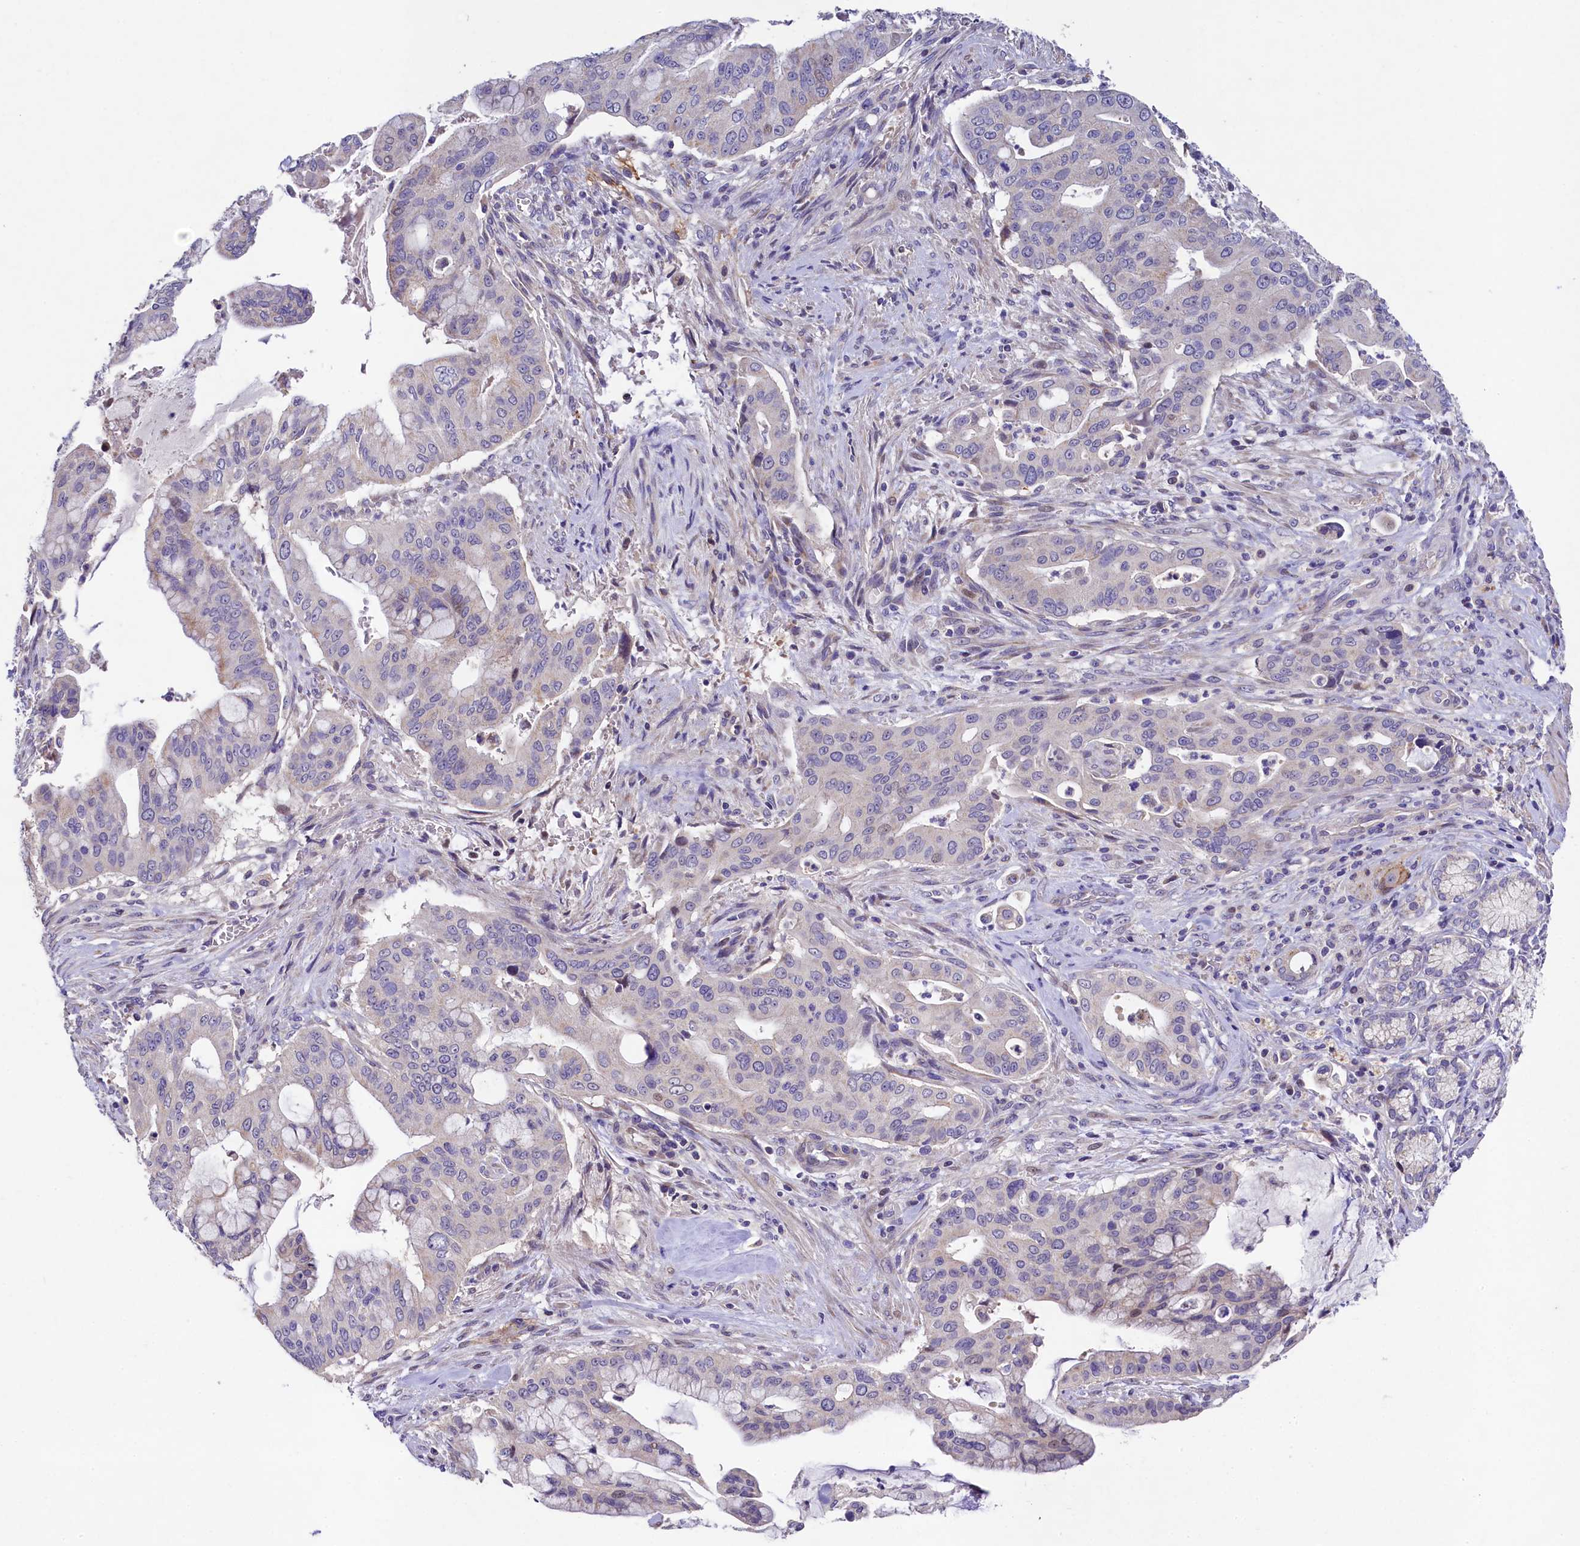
{"staining": {"intensity": "negative", "quantity": "none", "location": "none"}, "tissue": "pancreatic cancer", "cell_type": "Tumor cells", "image_type": "cancer", "snomed": [{"axis": "morphology", "description": "Adenocarcinoma, NOS"}, {"axis": "topography", "description": "Pancreas"}], "caption": "Protein analysis of pancreatic cancer reveals no significant staining in tumor cells.", "gene": "FXYD6", "patient": {"sex": "male", "age": 46}}